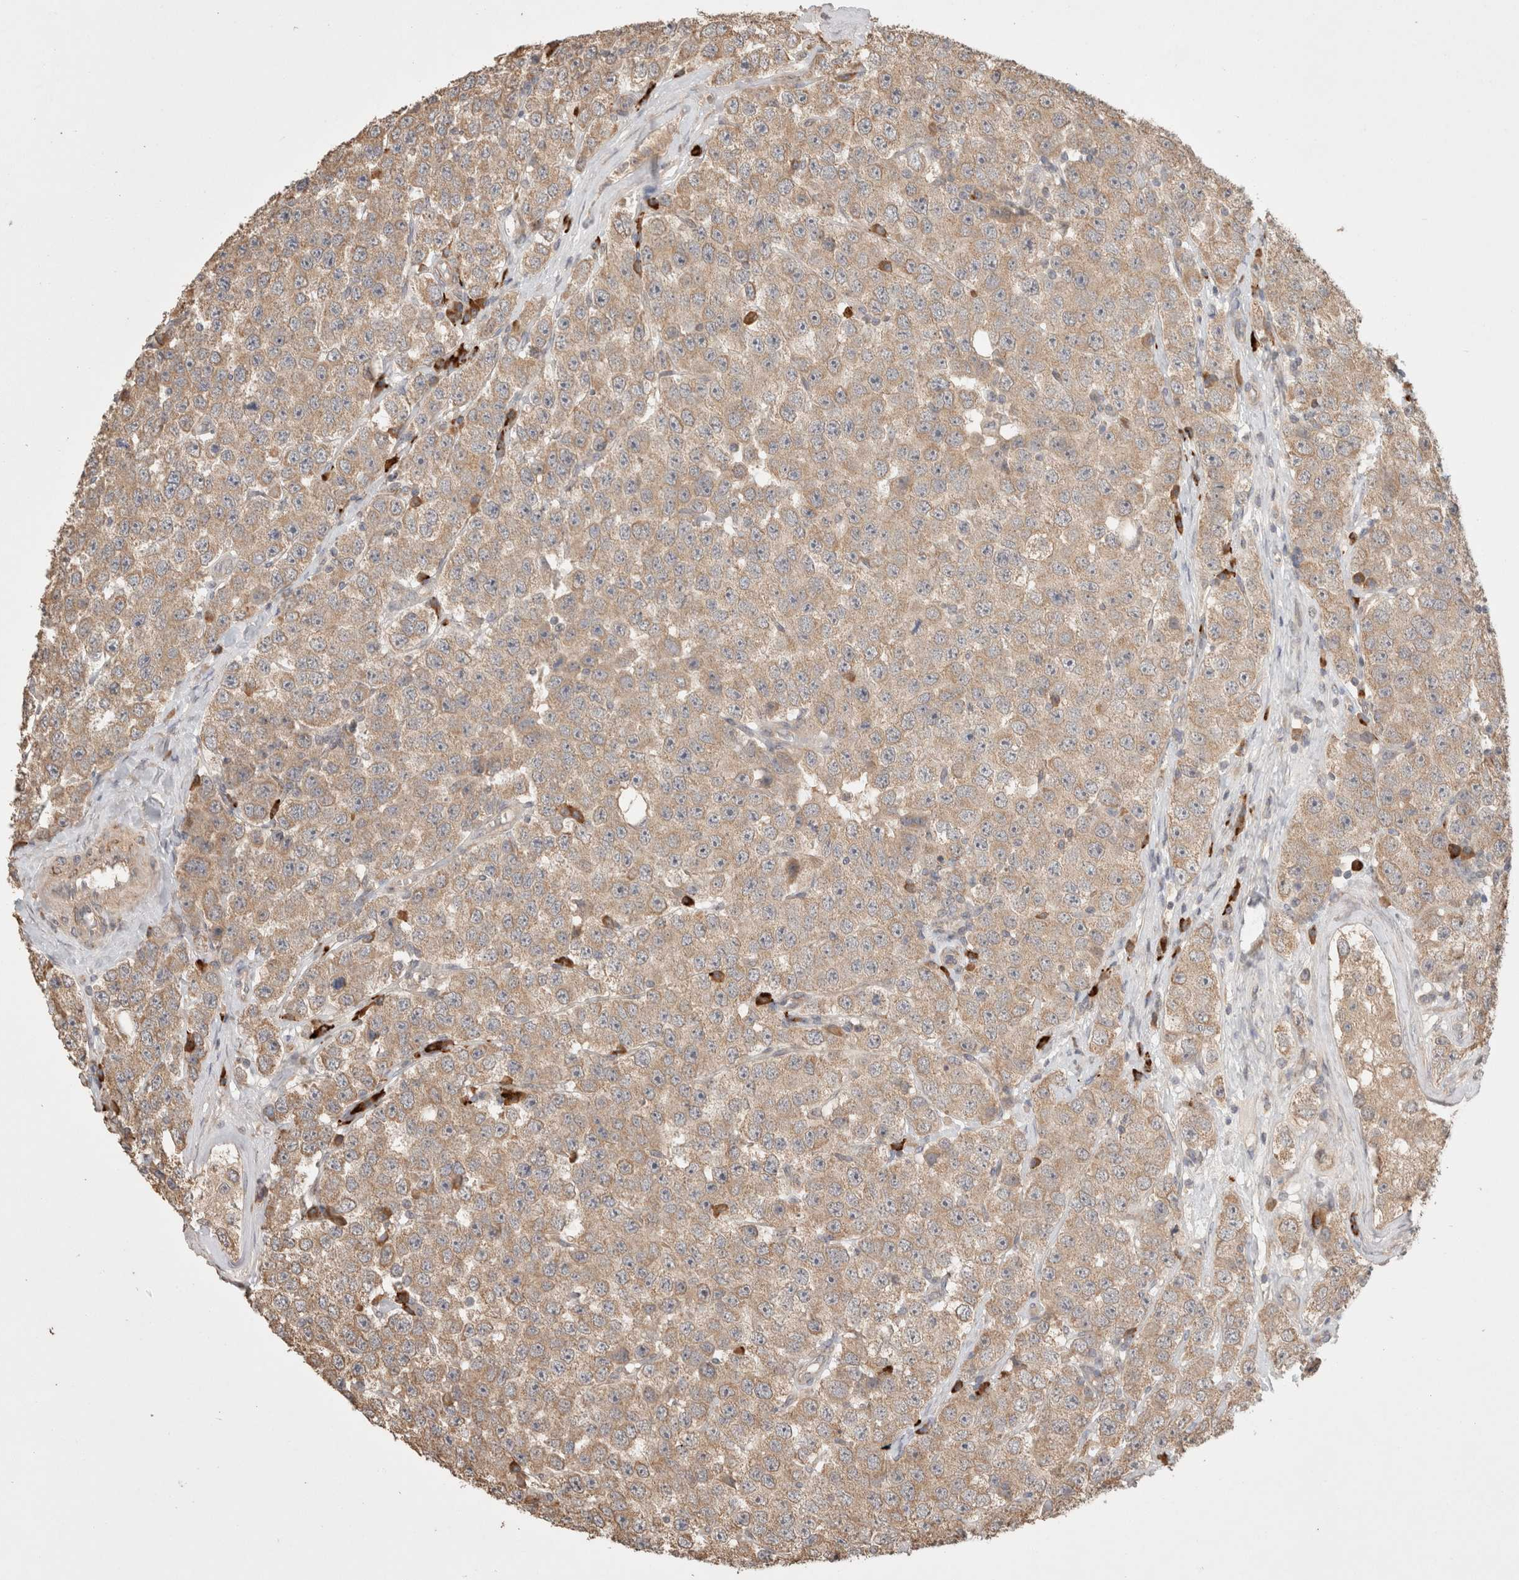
{"staining": {"intensity": "weak", "quantity": ">75%", "location": "cytoplasmic/membranous"}, "tissue": "testis cancer", "cell_type": "Tumor cells", "image_type": "cancer", "snomed": [{"axis": "morphology", "description": "Seminoma, NOS"}, {"axis": "morphology", "description": "Carcinoma, Embryonal, NOS"}, {"axis": "topography", "description": "Testis"}], "caption": "About >75% of tumor cells in testis cancer (embryonal carcinoma) exhibit weak cytoplasmic/membranous protein staining as visualized by brown immunohistochemical staining.", "gene": "HROB", "patient": {"sex": "male", "age": 28}}